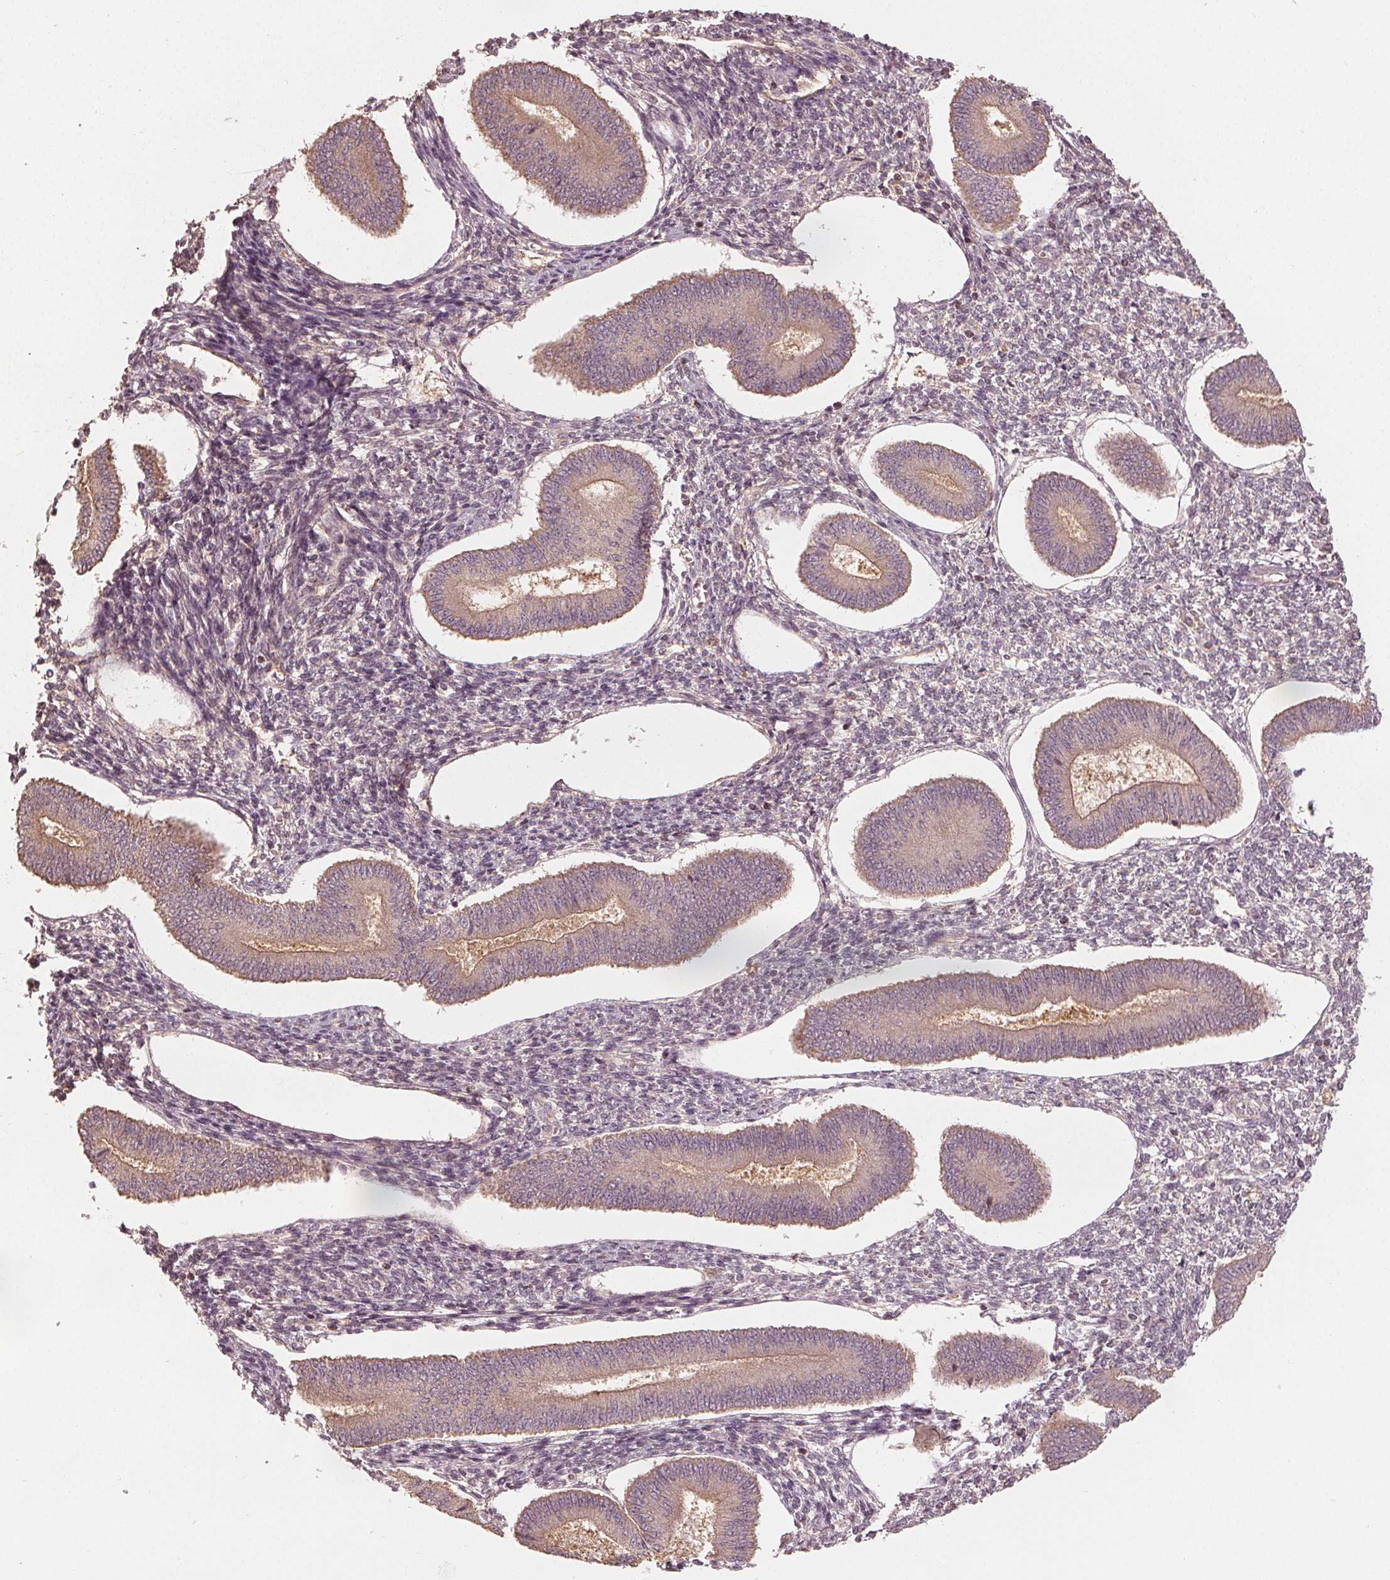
{"staining": {"intensity": "weak", "quantity": "<25%", "location": "cytoplasmic/membranous"}, "tissue": "endometrium", "cell_type": "Cells in endometrial stroma", "image_type": "normal", "snomed": [{"axis": "morphology", "description": "Normal tissue, NOS"}, {"axis": "topography", "description": "Endometrium"}], "caption": "Human endometrium stained for a protein using immunohistochemistry (IHC) exhibits no positivity in cells in endometrial stroma.", "gene": "GNB2", "patient": {"sex": "female", "age": 42}}